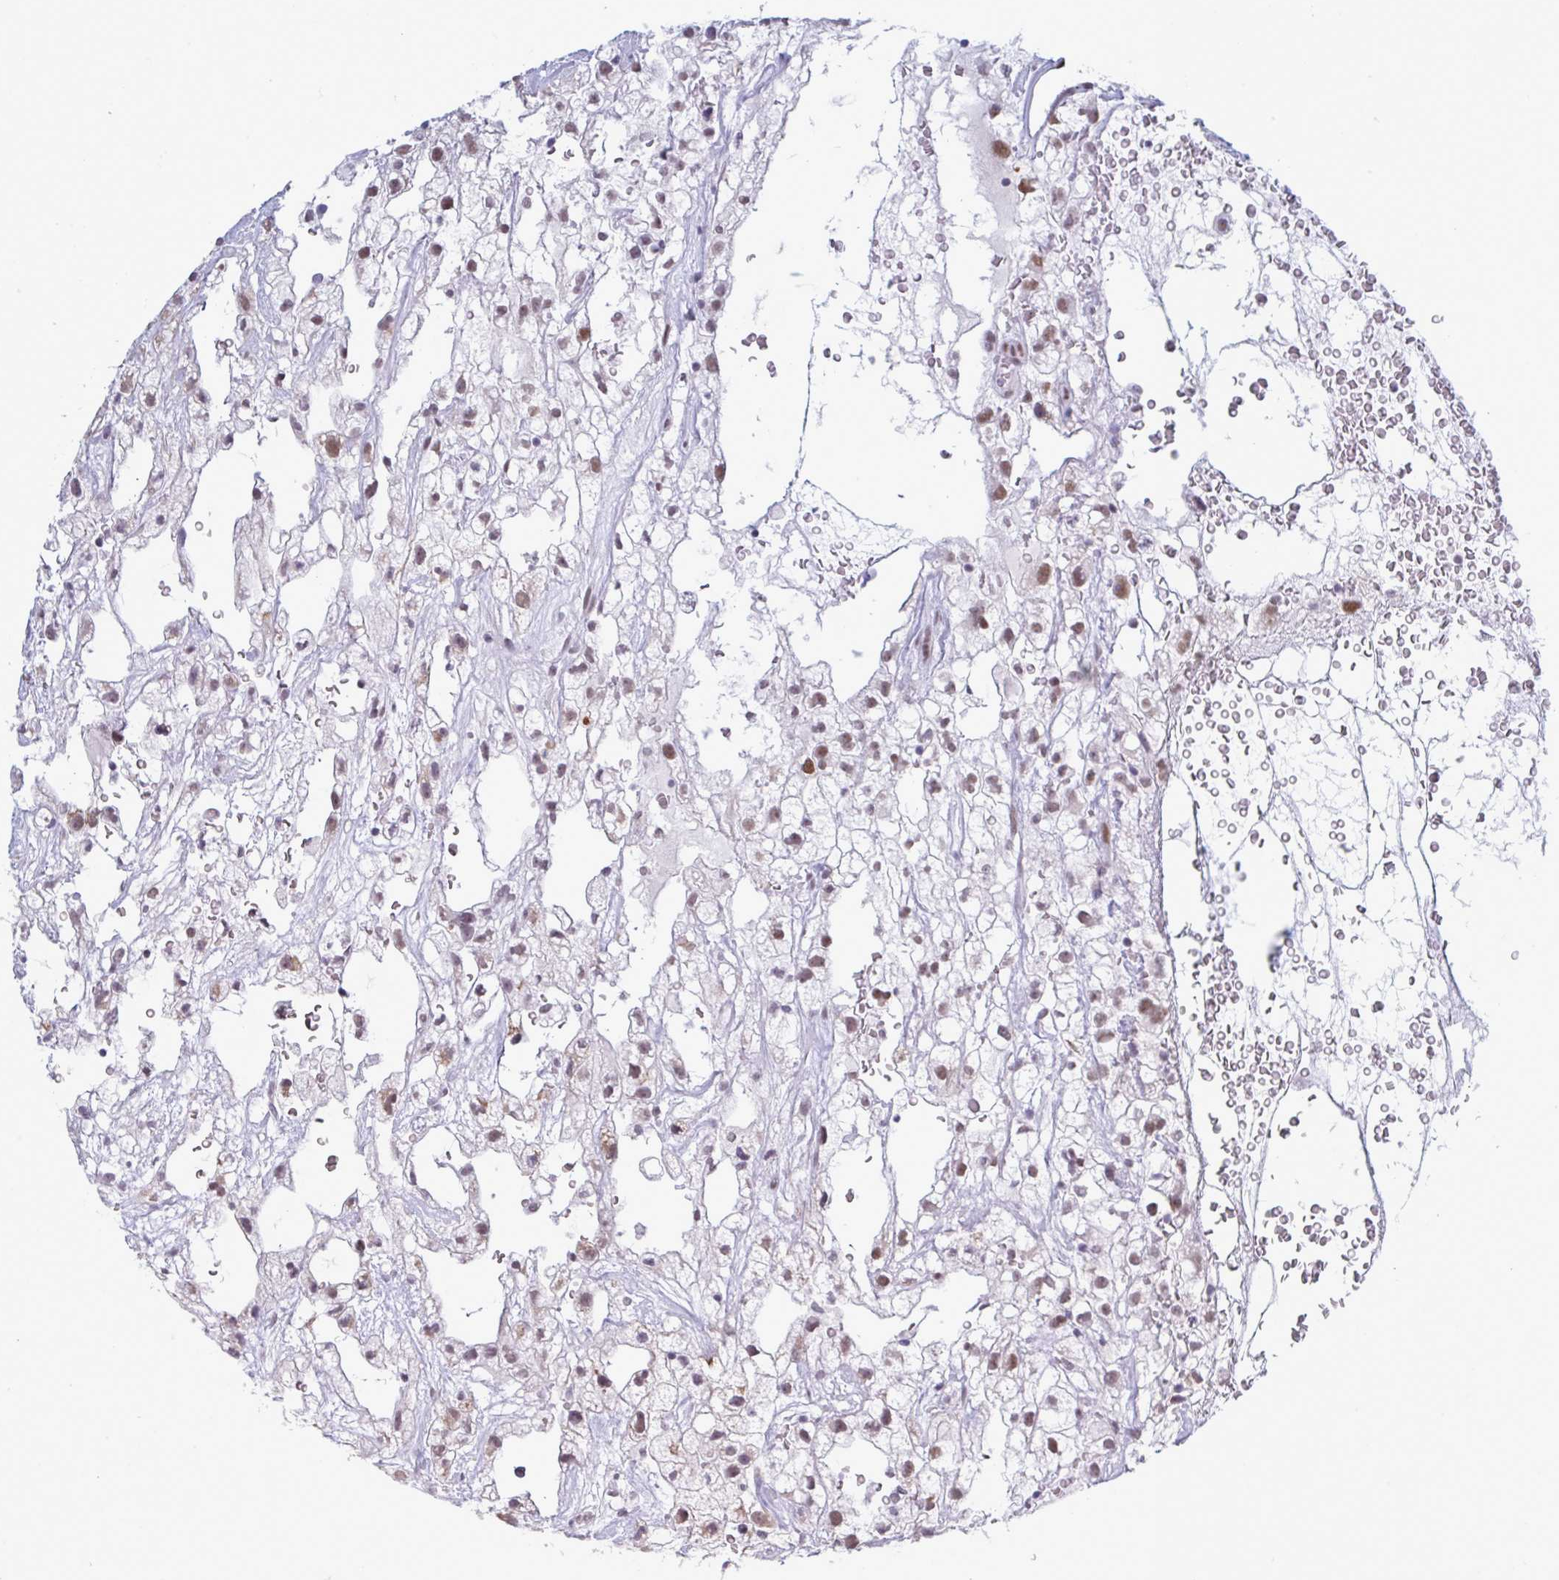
{"staining": {"intensity": "moderate", "quantity": "<25%", "location": "nuclear"}, "tissue": "renal cancer", "cell_type": "Tumor cells", "image_type": "cancer", "snomed": [{"axis": "morphology", "description": "Adenocarcinoma, NOS"}, {"axis": "topography", "description": "Kidney"}], "caption": "Protein analysis of renal cancer (adenocarcinoma) tissue reveals moderate nuclear staining in about <25% of tumor cells.", "gene": "PPP1R10", "patient": {"sex": "male", "age": 59}}